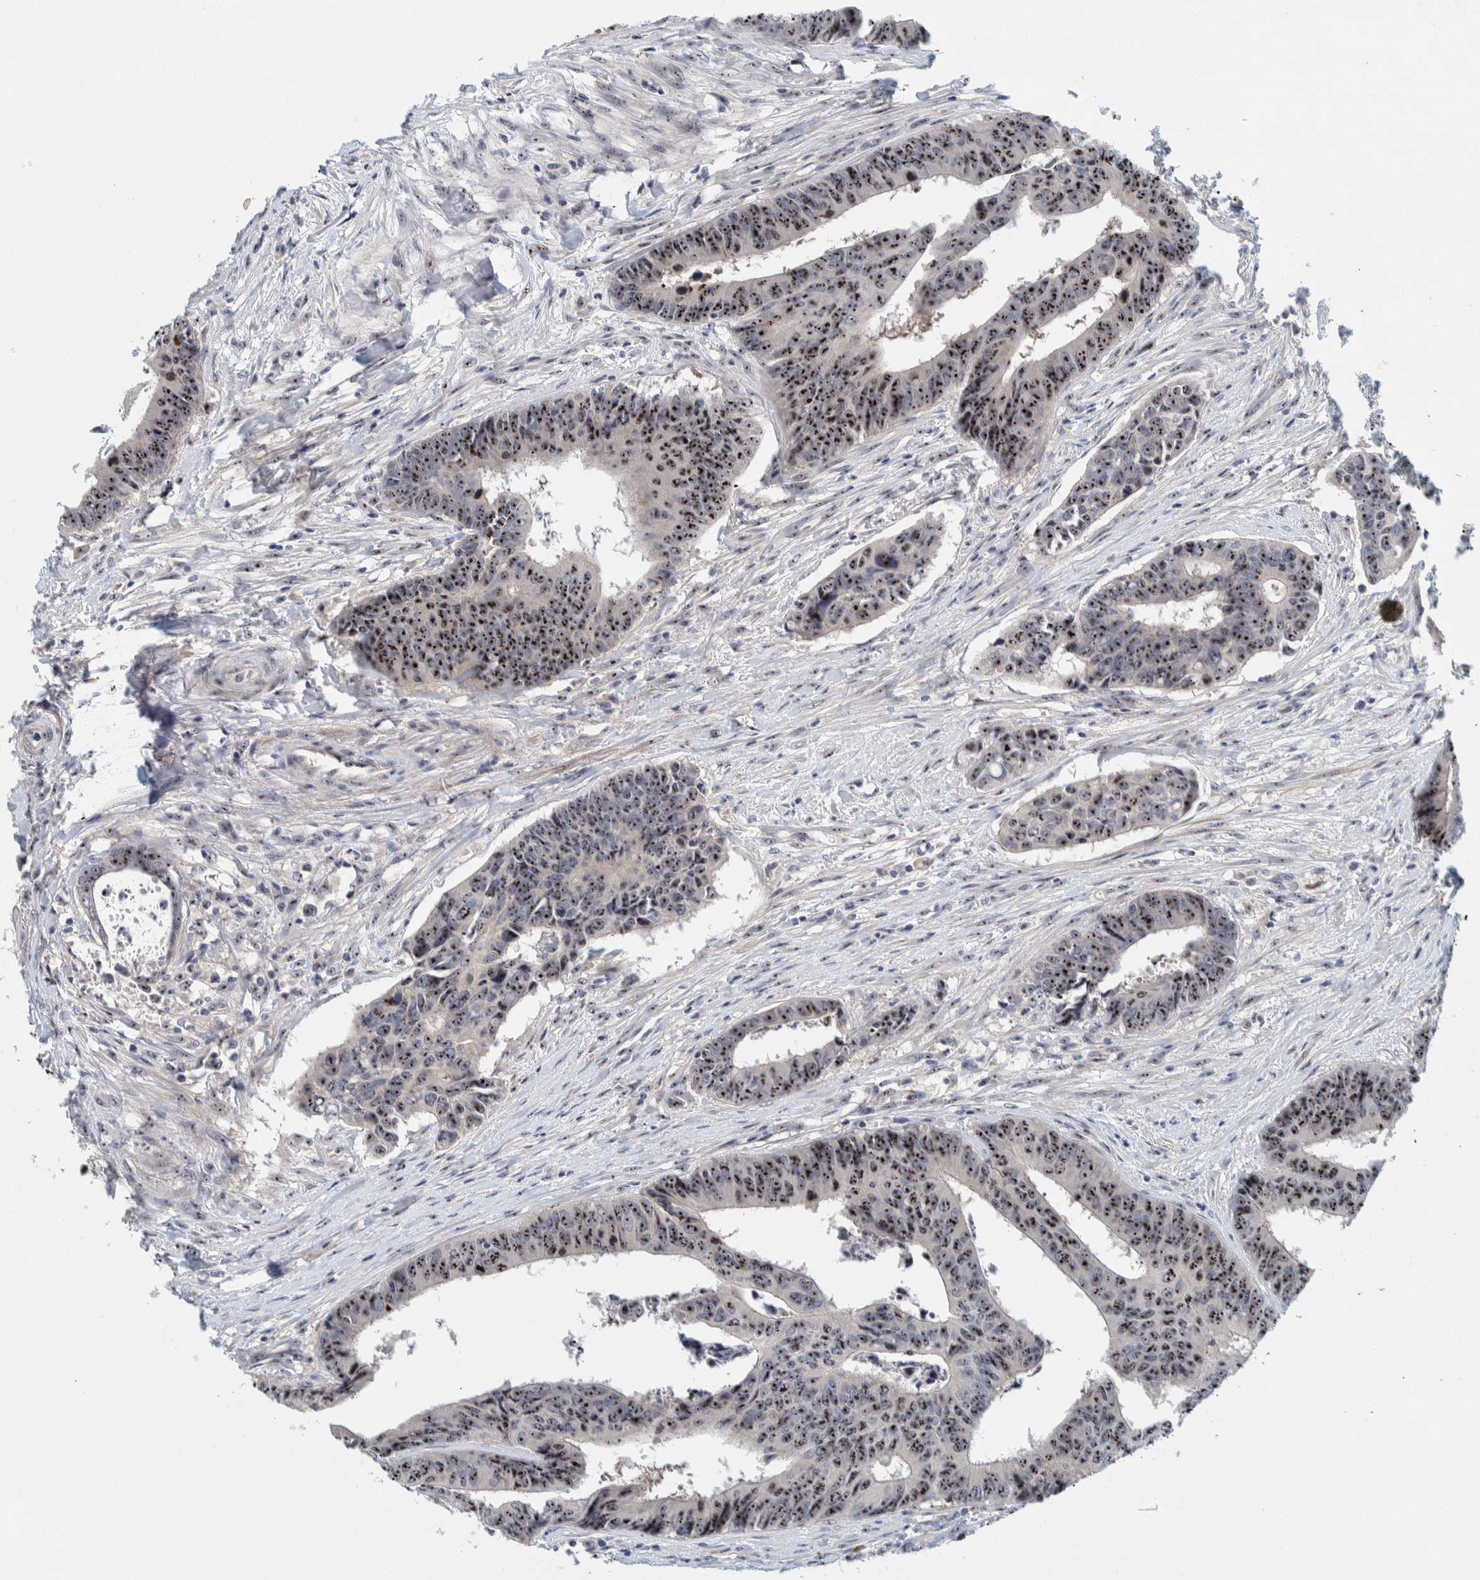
{"staining": {"intensity": "strong", "quantity": ">75%", "location": "nuclear"}, "tissue": "colorectal cancer", "cell_type": "Tumor cells", "image_type": "cancer", "snomed": [{"axis": "morphology", "description": "Adenocarcinoma, NOS"}, {"axis": "topography", "description": "Rectum"}], "caption": "Adenocarcinoma (colorectal) stained for a protein displays strong nuclear positivity in tumor cells. The protein of interest is shown in brown color, while the nuclei are stained blue.", "gene": "NOL11", "patient": {"sex": "male", "age": 84}}